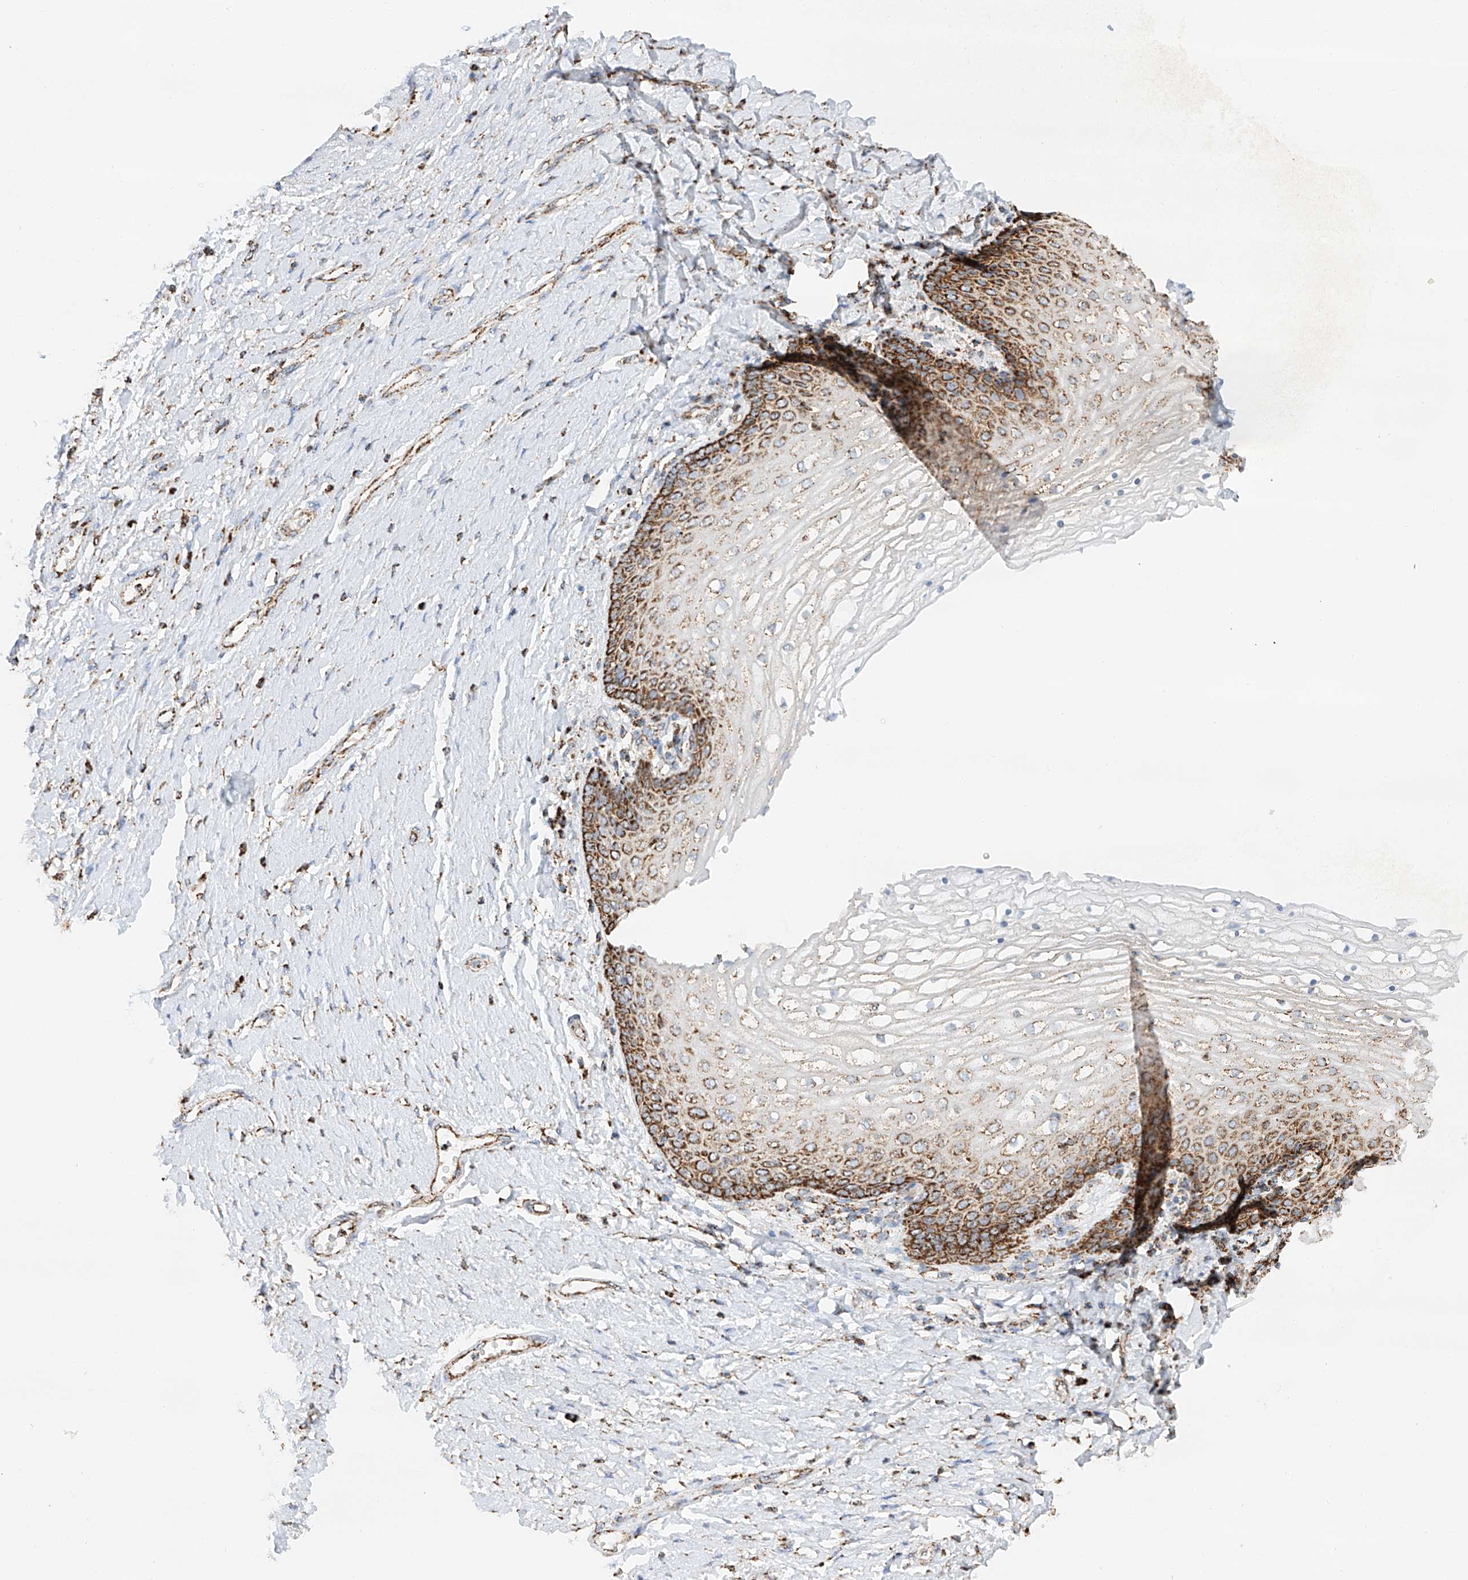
{"staining": {"intensity": "strong", "quantity": "25%-75%", "location": "cytoplasmic/membranous"}, "tissue": "vagina", "cell_type": "Squamous epithelial cells", "image_type": "normal", "snomed": [{"axis": "morphology", "description": "Normal tissue, NOS"}, {"axis": "topography", "description": "Vagina"}], "caption": "This photomicrograph displays immunohistochemistry staining of unremarkable human vagina, with high strong cytoplasmic/membranous staining in approximately 25%-75% of squamous epithelial cells.", "gene": "TTC27", "patient": {"sex": "female", "age": 60}}